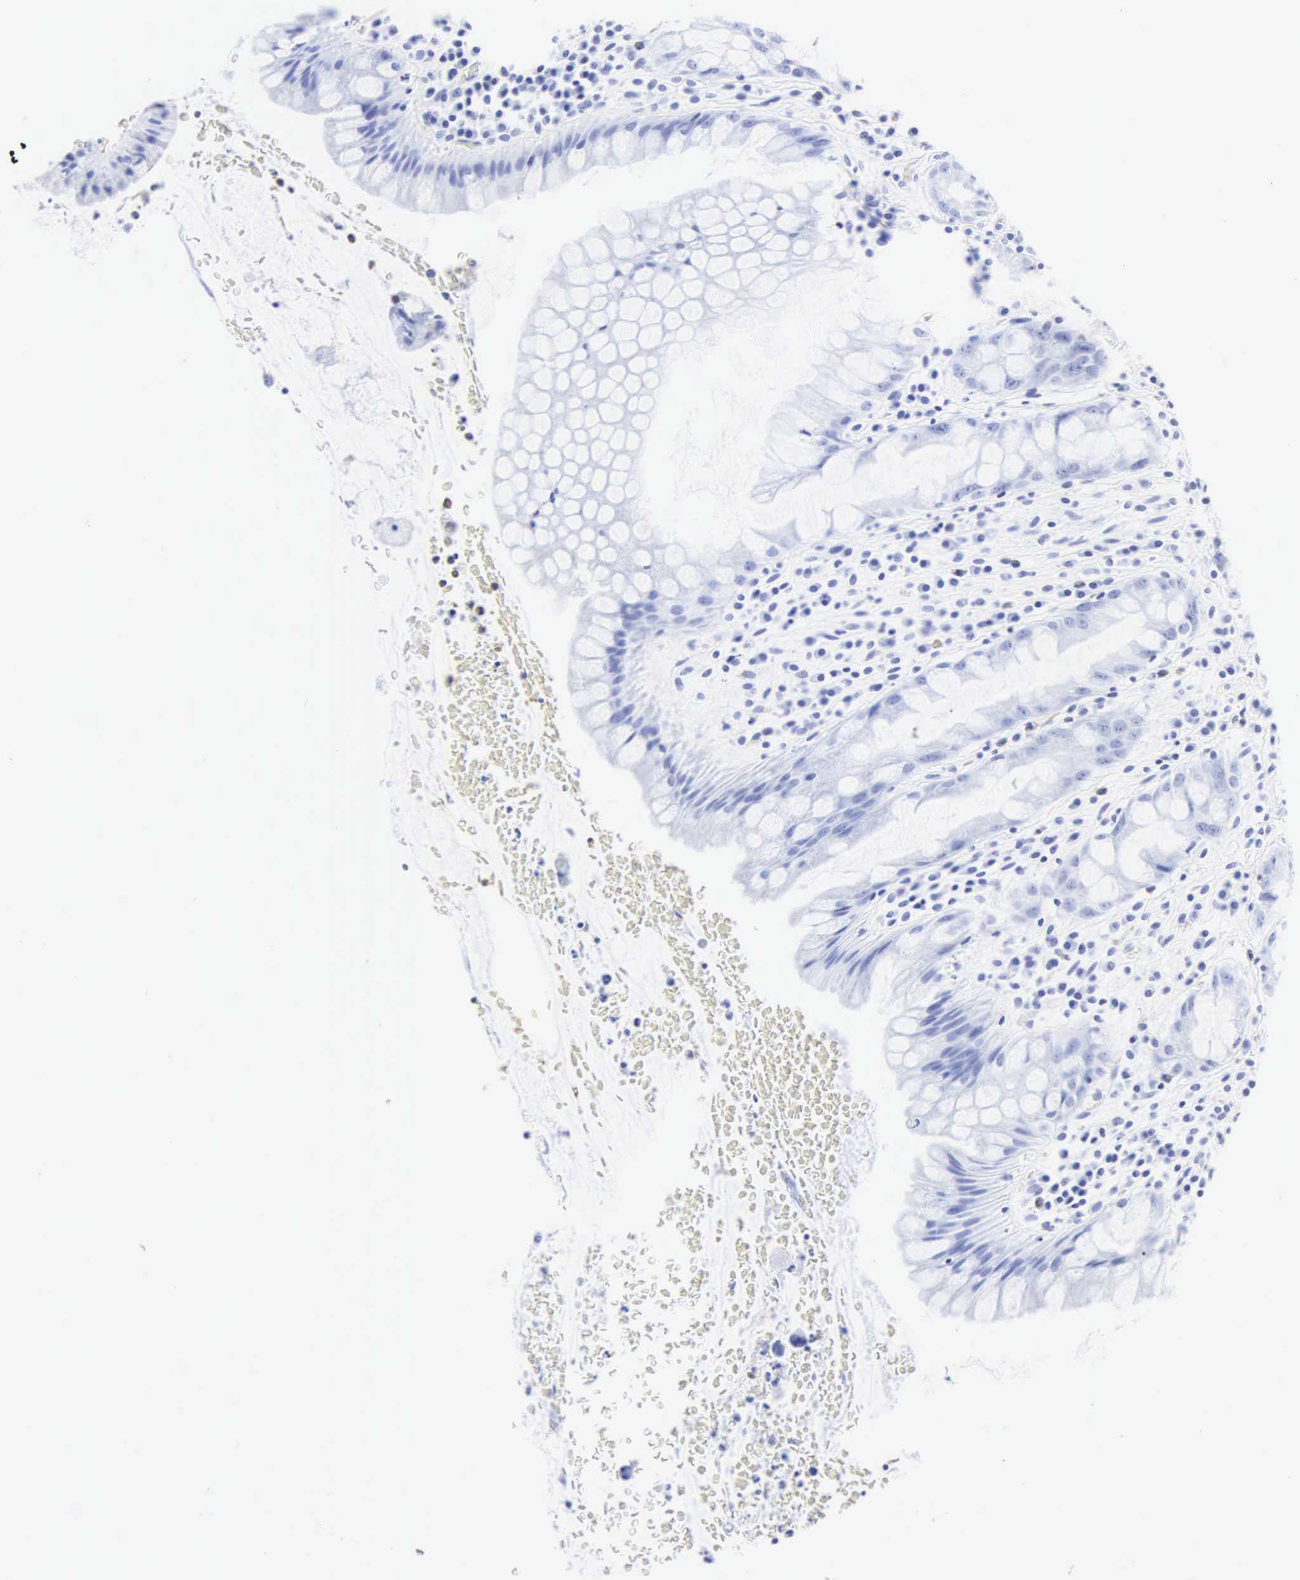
{"staining": {"intensity": "negative", "quantity": "none", "location": "none"}, "tissue": "rectum", "cell_type": "Glandular cells", "image_type": "normal", "snomed": [{"axis": "morphology", "description": "Normal tissue, NOS"}, {"axis": "topography", "description": "Rectum"}], "caption": "This histopathology image is of benign rectum stained with IHC to label a protein in brown with the nuclei are counter-stained blue. There is no expression in glandular cells. (IHC, brightfield microscopy, high magnification).", "gene": "CGB3", "patient": {"sex": "male", "age": 65}}